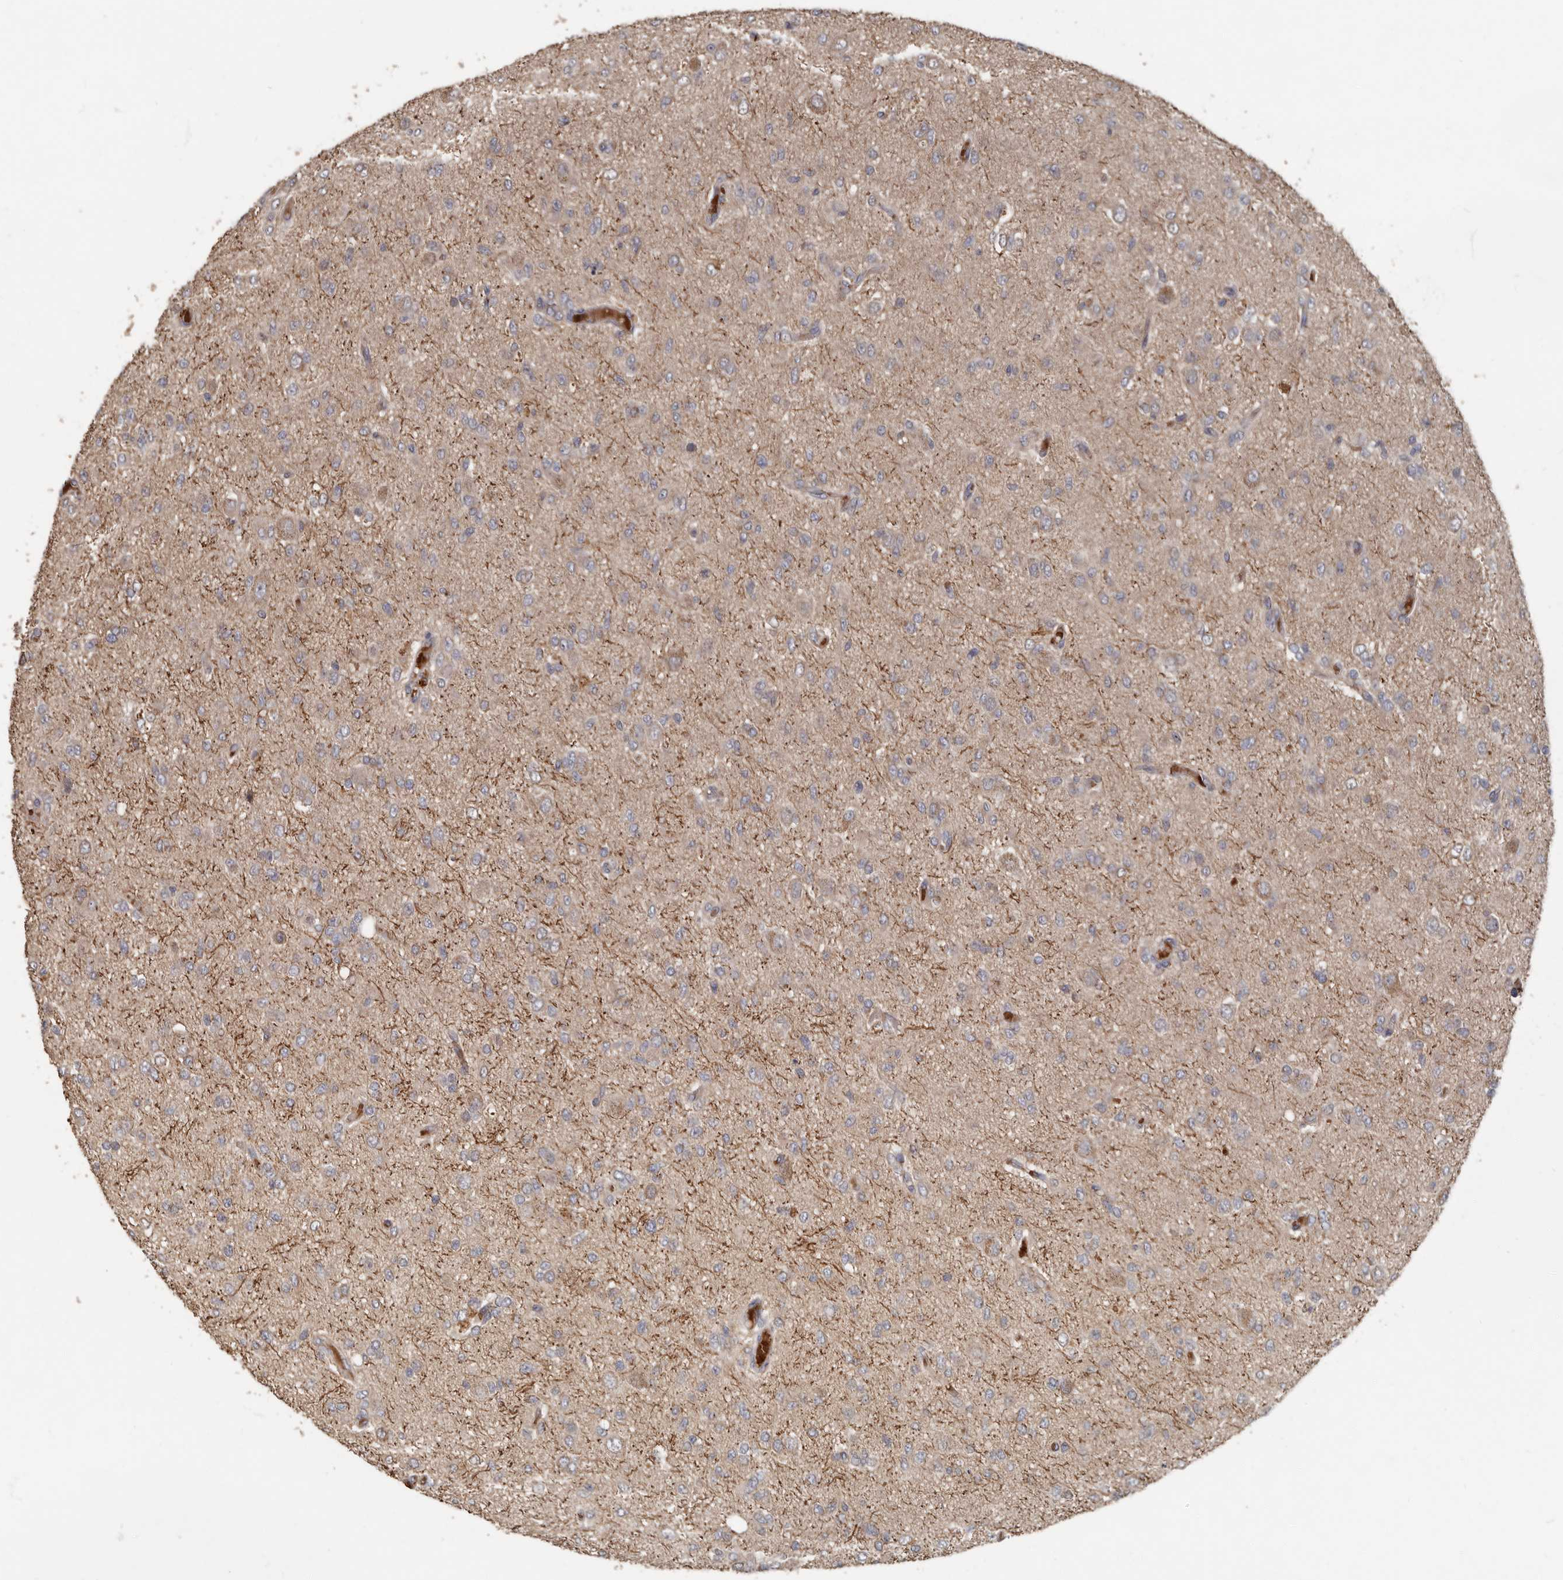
{"staining": {"intensity": "weak", "quantity": "25%-75%", "location": "cytoplasmic/membranous"}, "tissue": "glioma", "cell_type": "Tumor cells", "image_type": "cancer", "snomed": [{"axis": "morphology", "description": "Glioma, malignant, High grade"}, {"axis": "topography", "description": "Brain"}], "caption": "Brown immunohistochemical staining in human malignant high-grade glioma shows weak cytoplasmic/membranous staining in approximately 25%-75% of tumor cells. The protein is shown in brown color, while the nuclei are stained blue.", "gene": "KIF26B", "patient": {"sex": "female", "age": 59}}